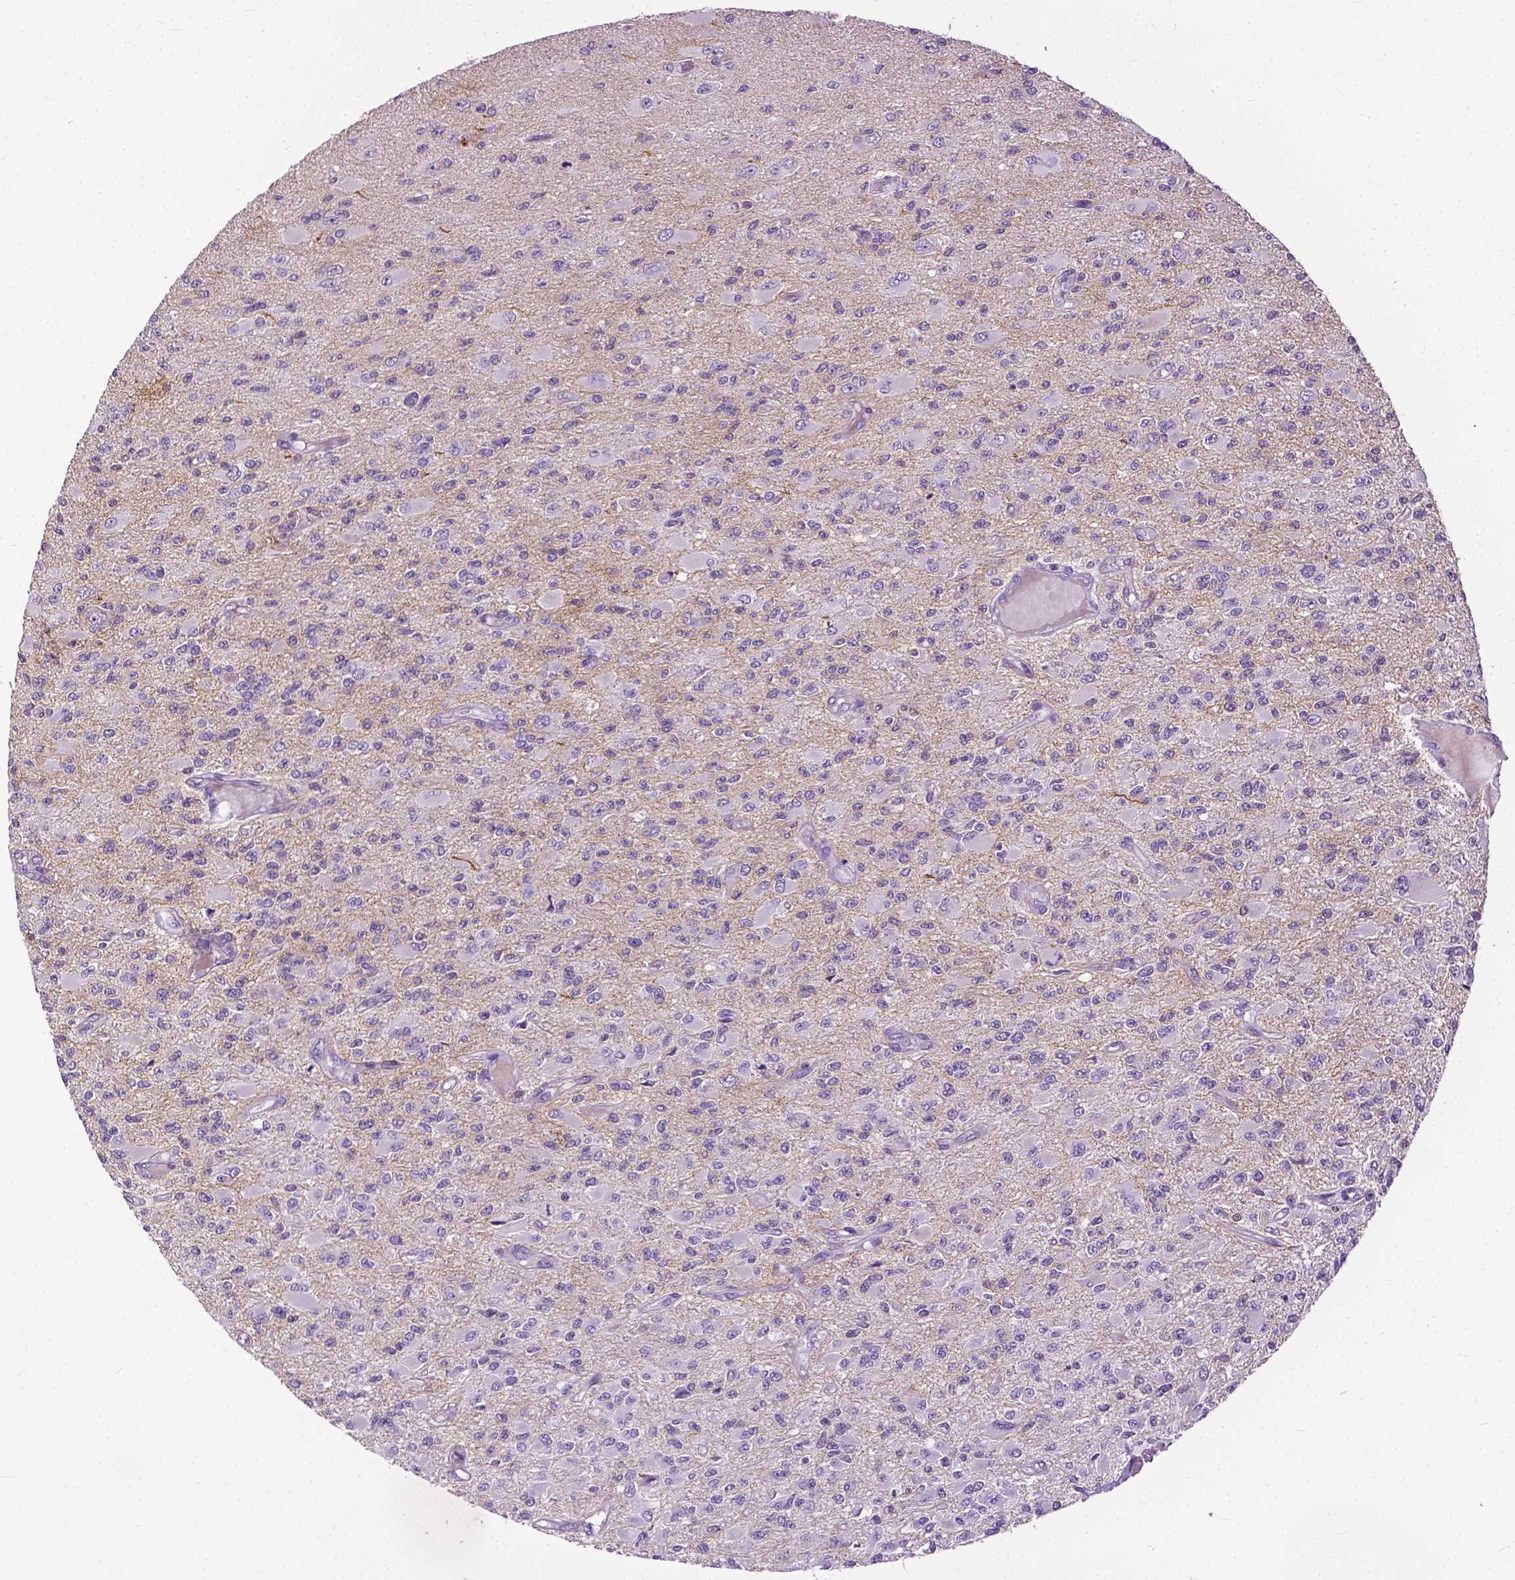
{"staining": {"intensity": "negative", "quantity": "none", "location": "none"}, "tissue": "glioma", "cell_type": "Tumor cells", "image_type": "cancer", "snomed": [{"axis": "morphology", "description": "Glioma, malignant, High grade"}, {"axis": "topography", "description": "Brain"}], "caption": "An immunohistochemistry (IHC) micrograph of malignant glioma (high-grade) is shown. There is no staining in tumor cells of malignant glioma (high-grade). (Immunohistochemistry (ihc), brightfield microscopy, high magnification).", "gene": "GPR37L1", "patient": {"sex": "female", "age": 63}}